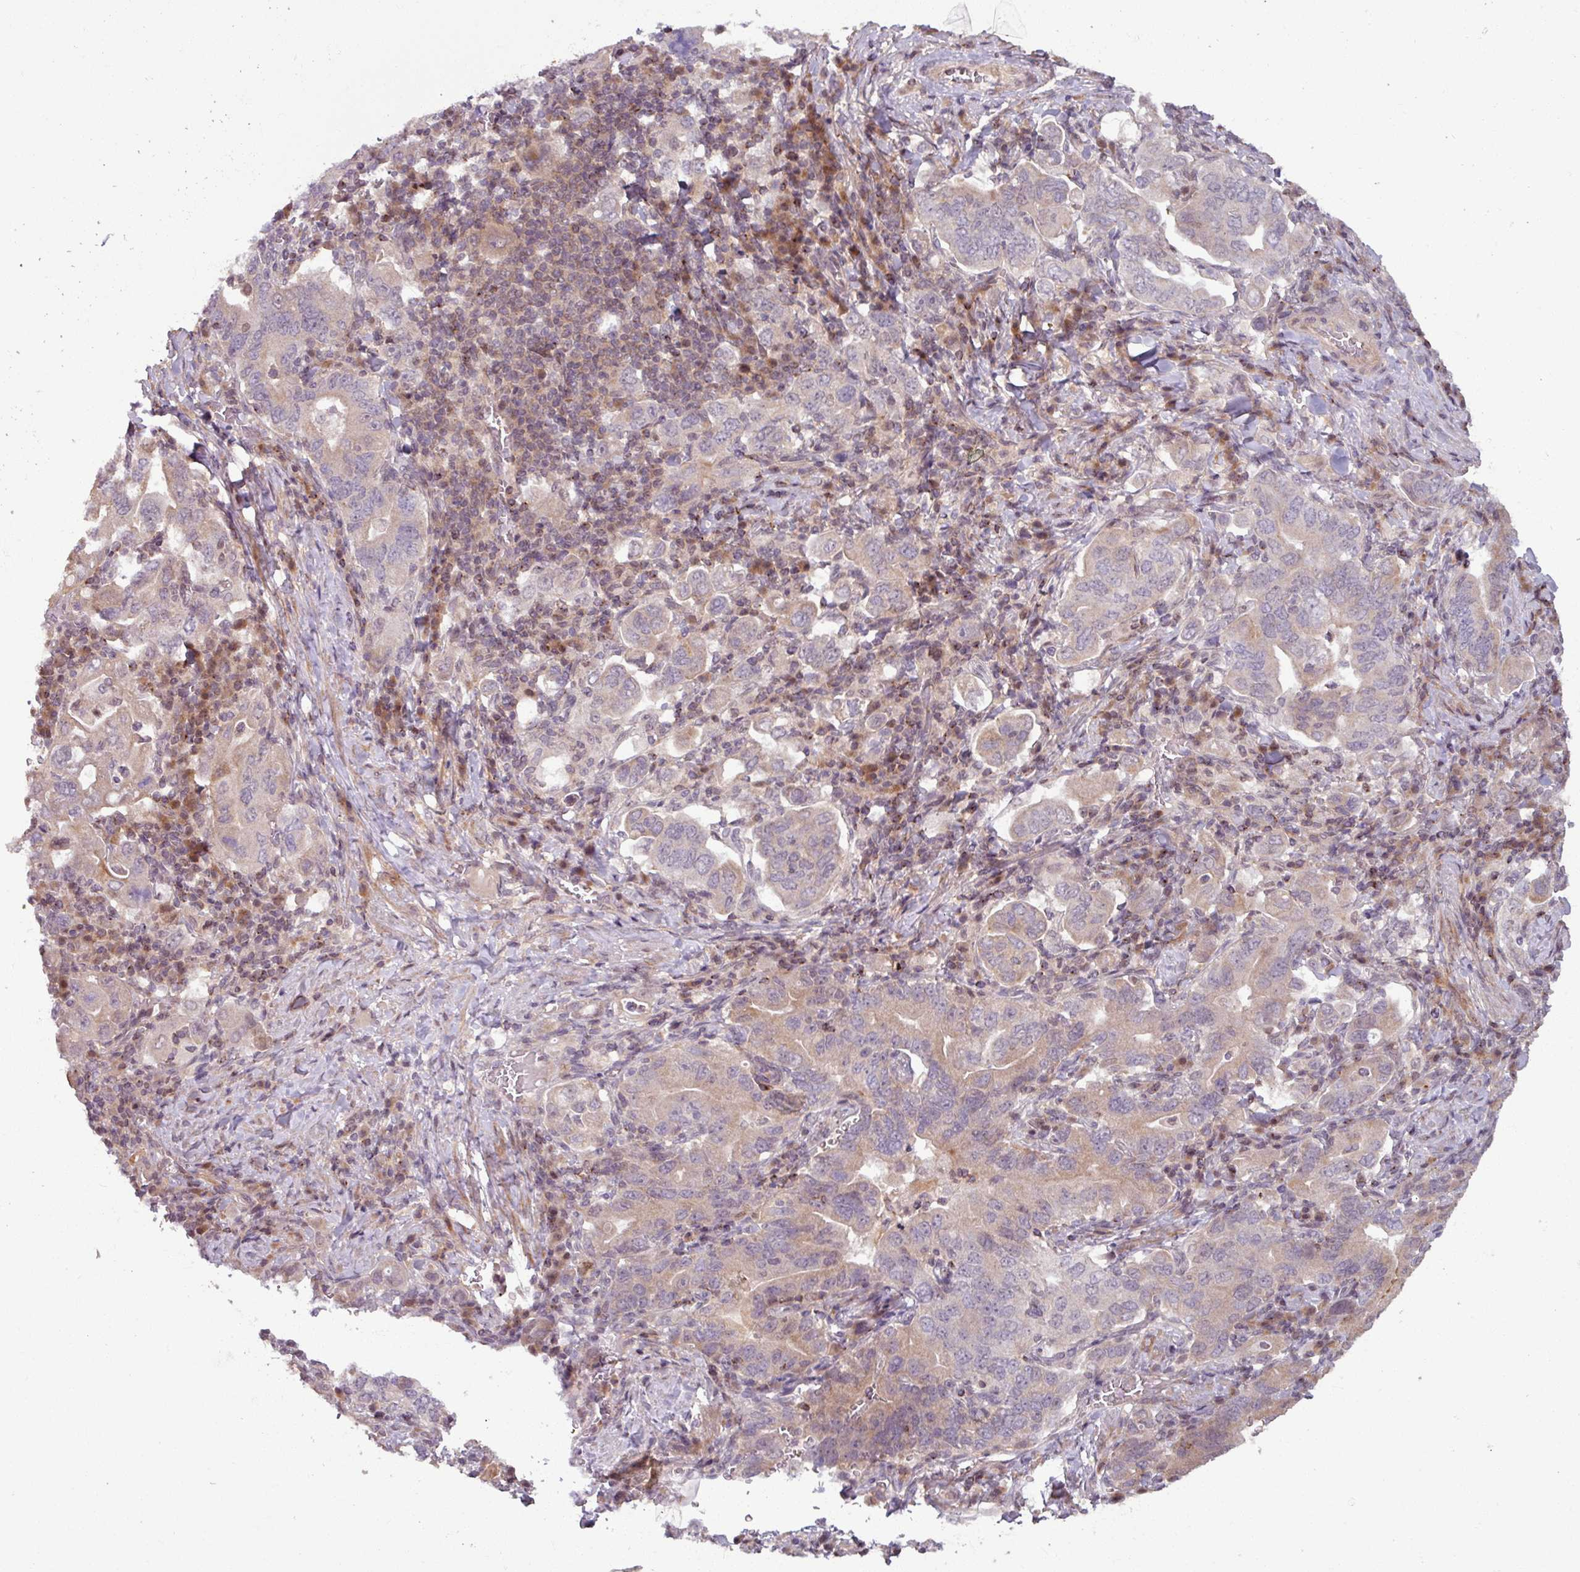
{"staining": {"intensity": "weak", "quantity": "25%-75%", "location": "cytoplasmic/membranous"}, "tissue": "stomach cancer", "cell_type": "Tumor cells", "image_type": "cancer", "snomed": [{"axis": "morphology", "description": "Adenocarcinoma, NOS"}, {"axis": "topography", "description": "Stomach, upper"}, {"axis": "topography", "description": "Stomach"}], "caption": "Weak cytoplasmic/membranous protein staining is appreciated in about 25%-75% of tumor cells in adenocarcinoma (stomach). Nuclei are stained in blue.", "gene": "OR6B1", "patient": {"sex": "male", "age": 62}}